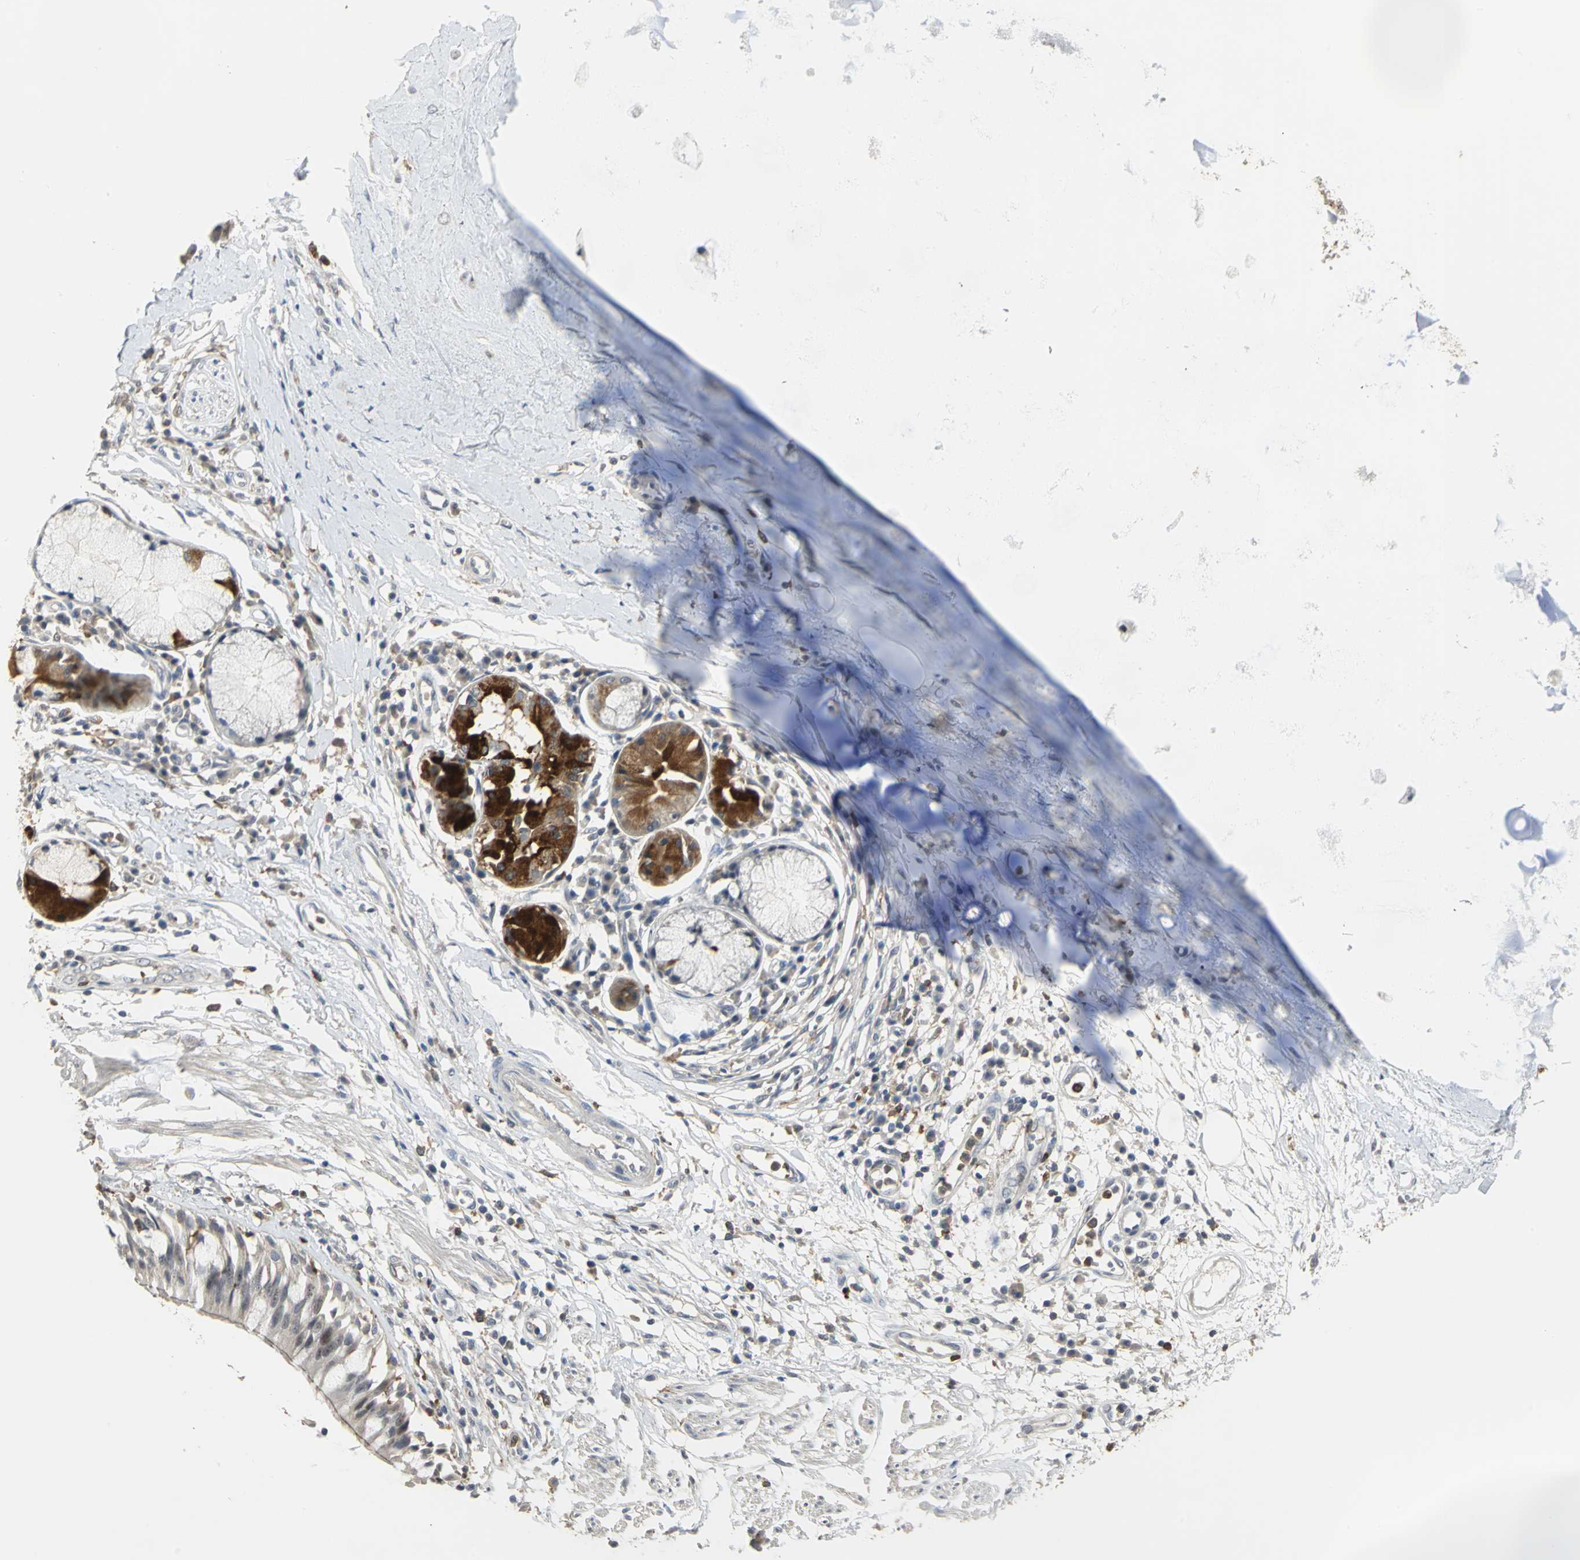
{"staining": {"intensity": "moderate", "quantity": "<25%", "location": "cytoplasmic/membranous"}, "tissue": "adipose tissue", "cell_type": "Adipocytes", "image_type": "normal", "snomed": [{"axis": "morphology", "description": "Normal tissue, NOS"}, {"axis": "morphology", "description": "Adenocarcinoma, NOS"}, {"axis": "topography", "description": "Cartilage tissue"}, {"axis": "topography", "description": "Bronchus"}, {"axis": "topography", "description": "Lung"}], "caption": "Immunohistochemical staining of normal adipose tissue displays moderate cytoplasmic/membranous protein expression in about <25% of adipocytes. Immunohistochemistry (ihc) stains the protein in brown and the nuclei are stained blue.", "gene": "SKAP2", "patient": {"sex": "female", "age": 67}}